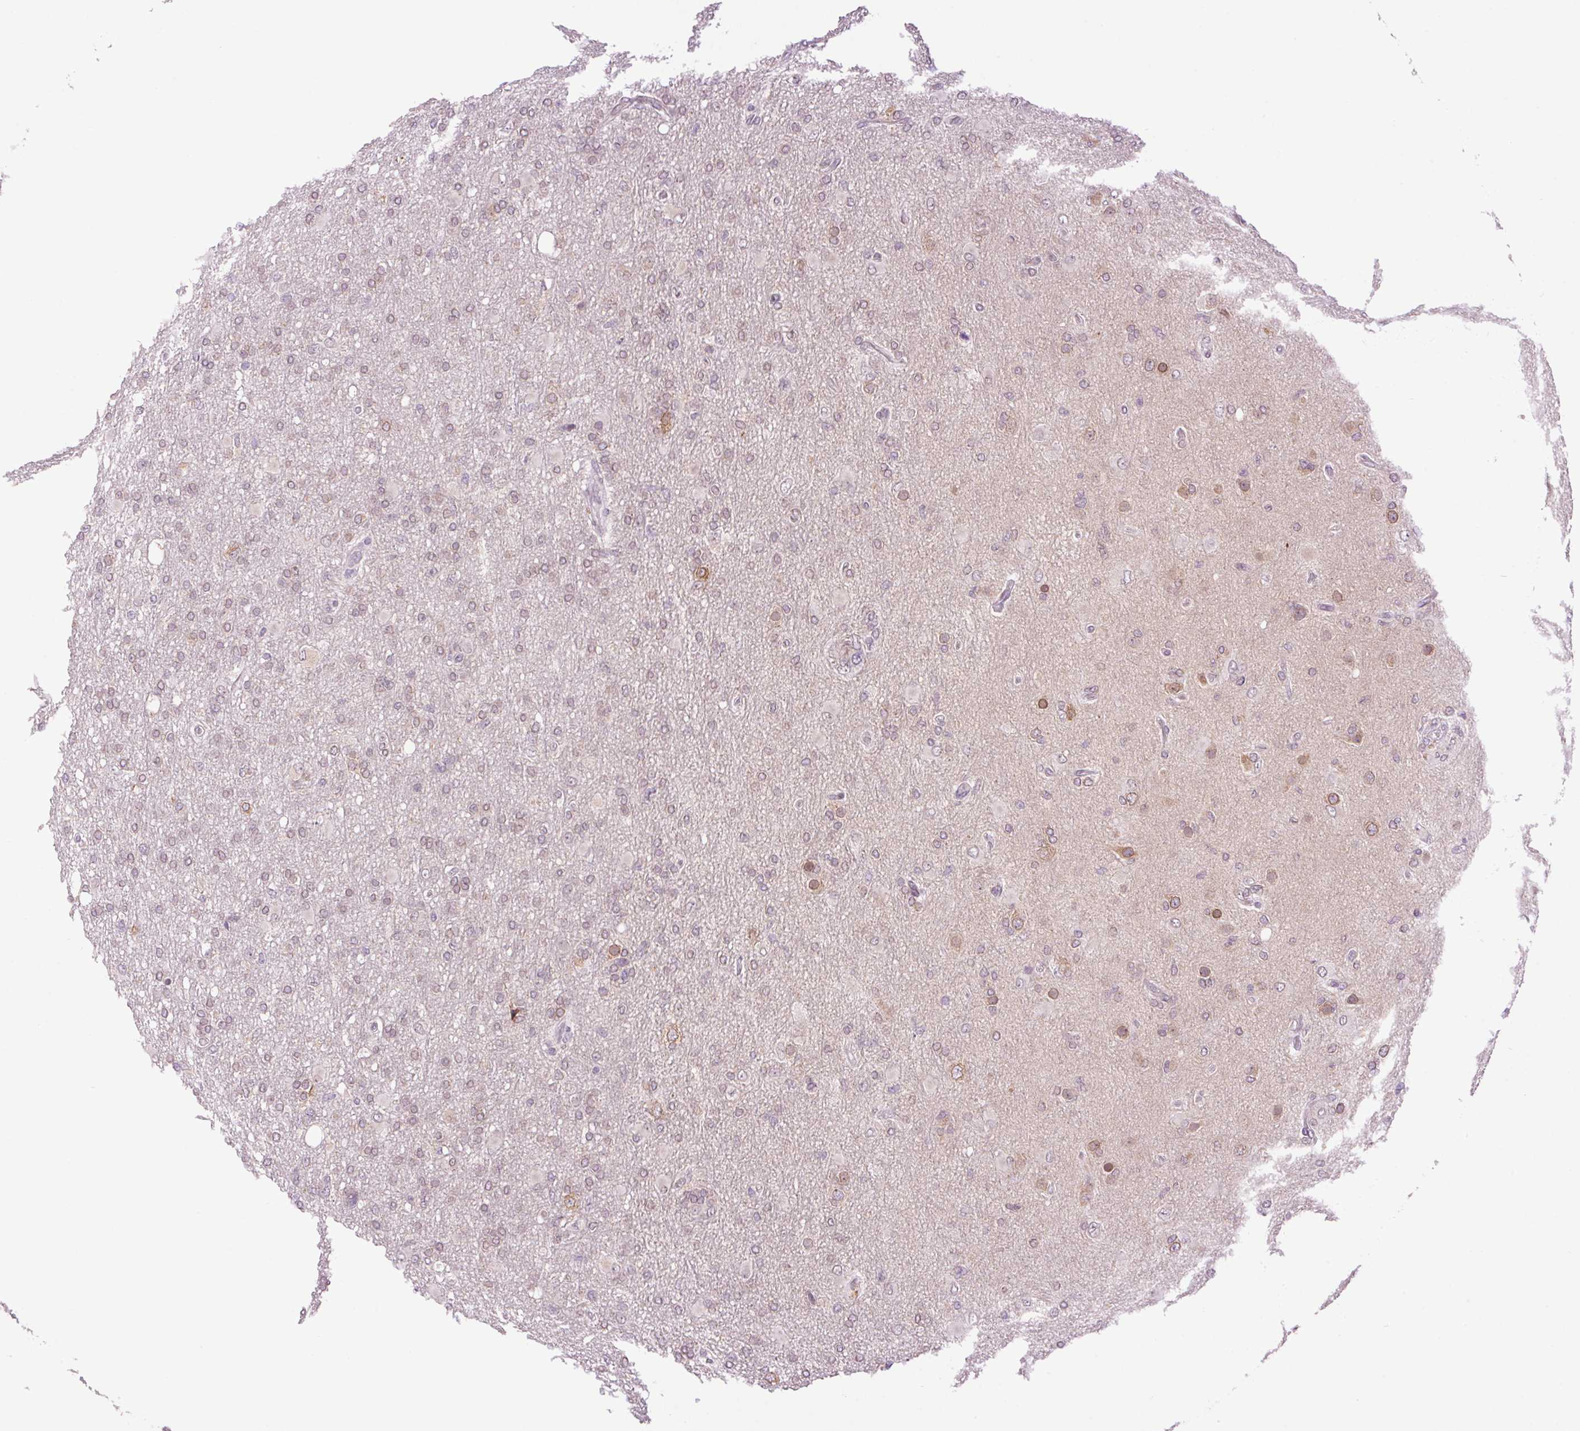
{"staining": {"intensity": "moderate", "quantity": "<25%", "location": "cytoplasmic/membranous"}, "tissue": "glioma", "cell_type": "Tumor cells", "image_type": "cancer", "snomed": [{"axis": "morphology", "description": "Glioma, malignant, High grade"}, {"axis": "topography", "description": "Brain"}], "caption": "Human high-grade glioma (malignant) stained with a brown dye demonstrates moderate cytoplasmic/membranous positive positivity in about <25% of tumor cells.", "gene": "SMIM13", "patient": {"sex": "male", "age": 61}}